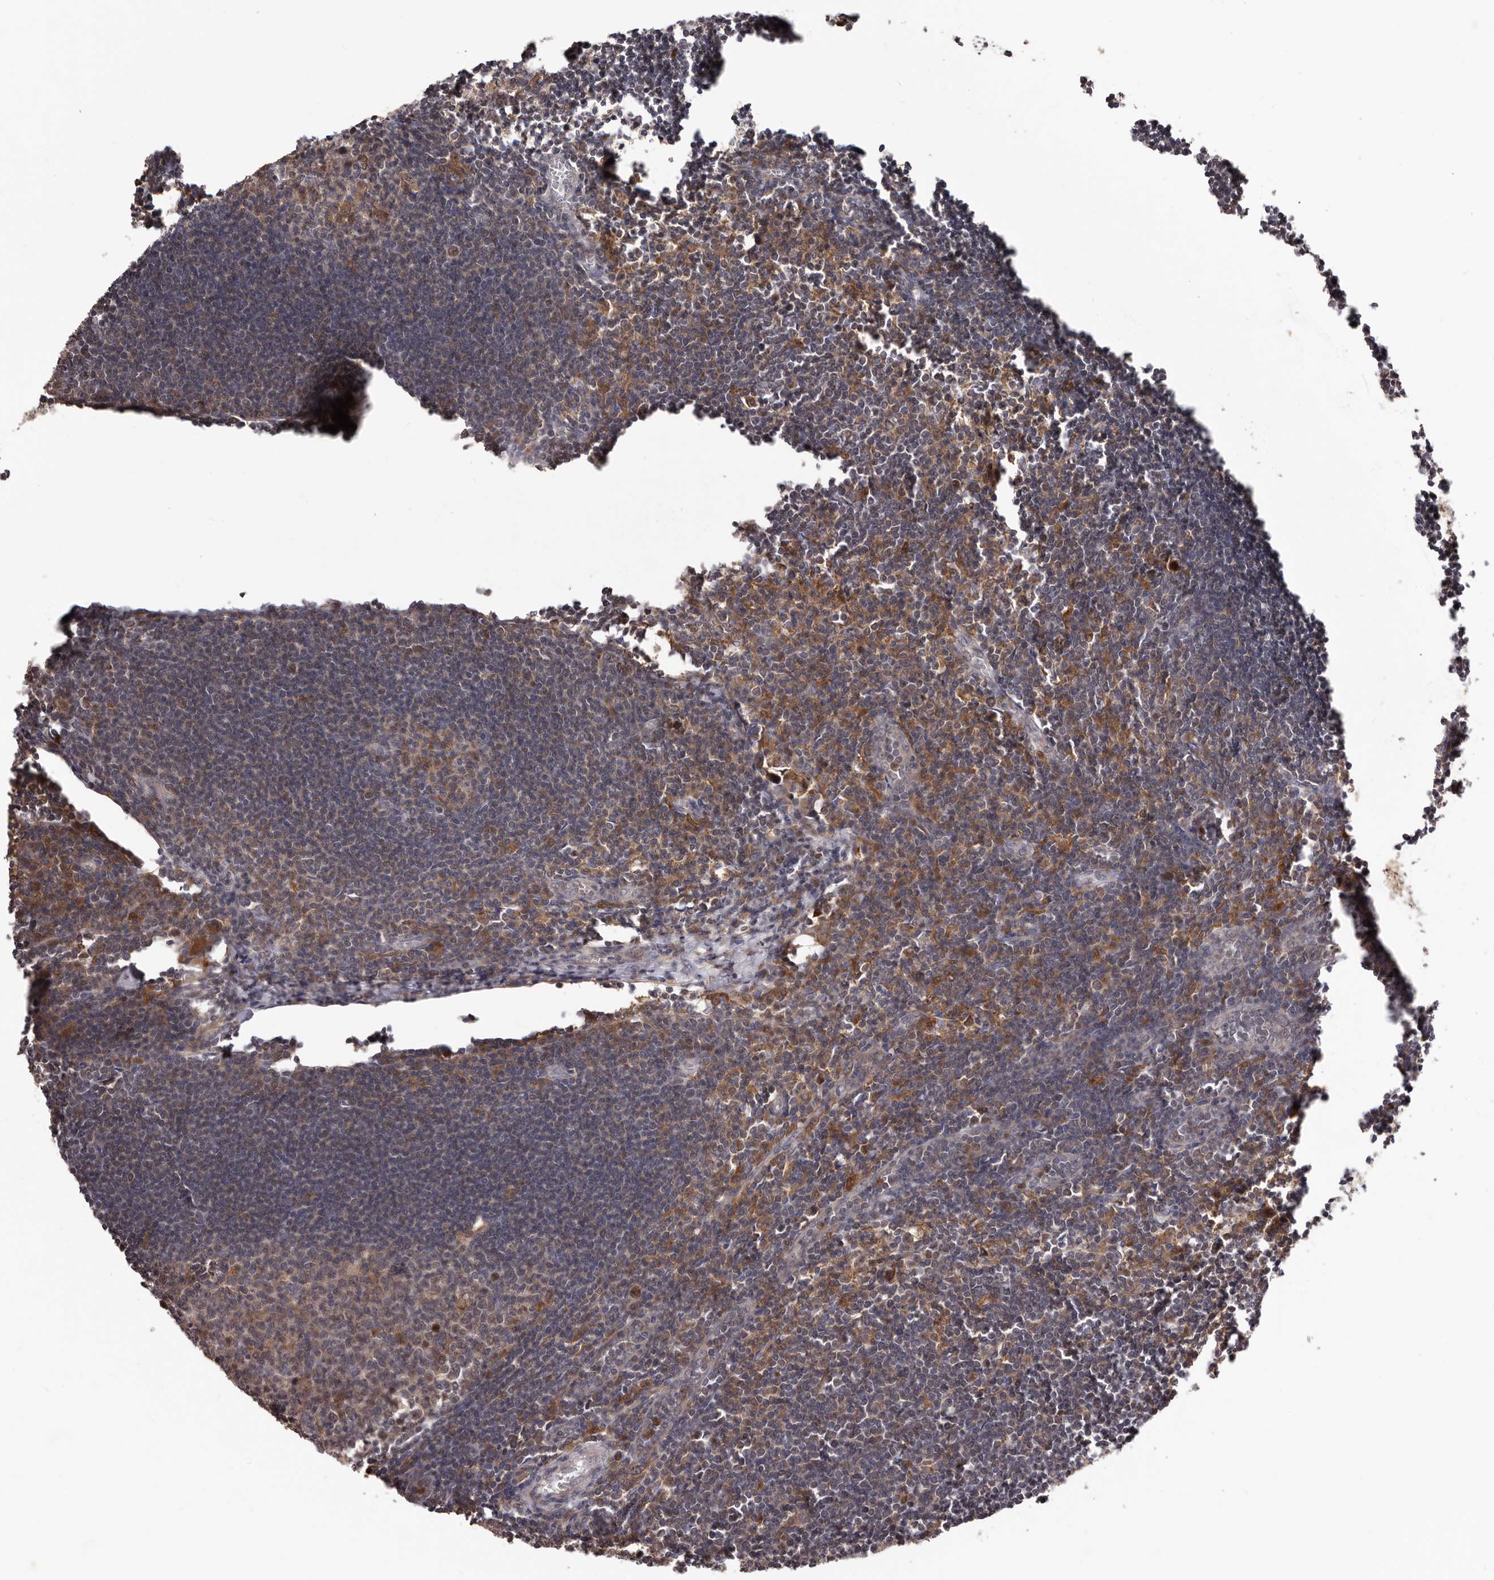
{"staining": {"intensity": "moderate", "quantity": ">75%", "location": "cytoplasmic/membranous"}, "tissue": "lymph node", "cell_type": "Germinal center cells", "image_type": "normal", "snomed": [{"axis": "morphology", "description": "Normal tissue, NOS"}, {"axis": "morphology", "description": "Malignant melanoma, Metastatic site"}, {"axis": "topography", "description": "Lymph node"}], "caption": "A brown stain highlights moderate cytoplasmic/membranous positivity of a protein in germinal center cells of benign human lymph node. (Brightfield microscopy of DAB IHC at high magnification).", "gene": "RNF187", "patient": {"sex": "male", "age": 41}}